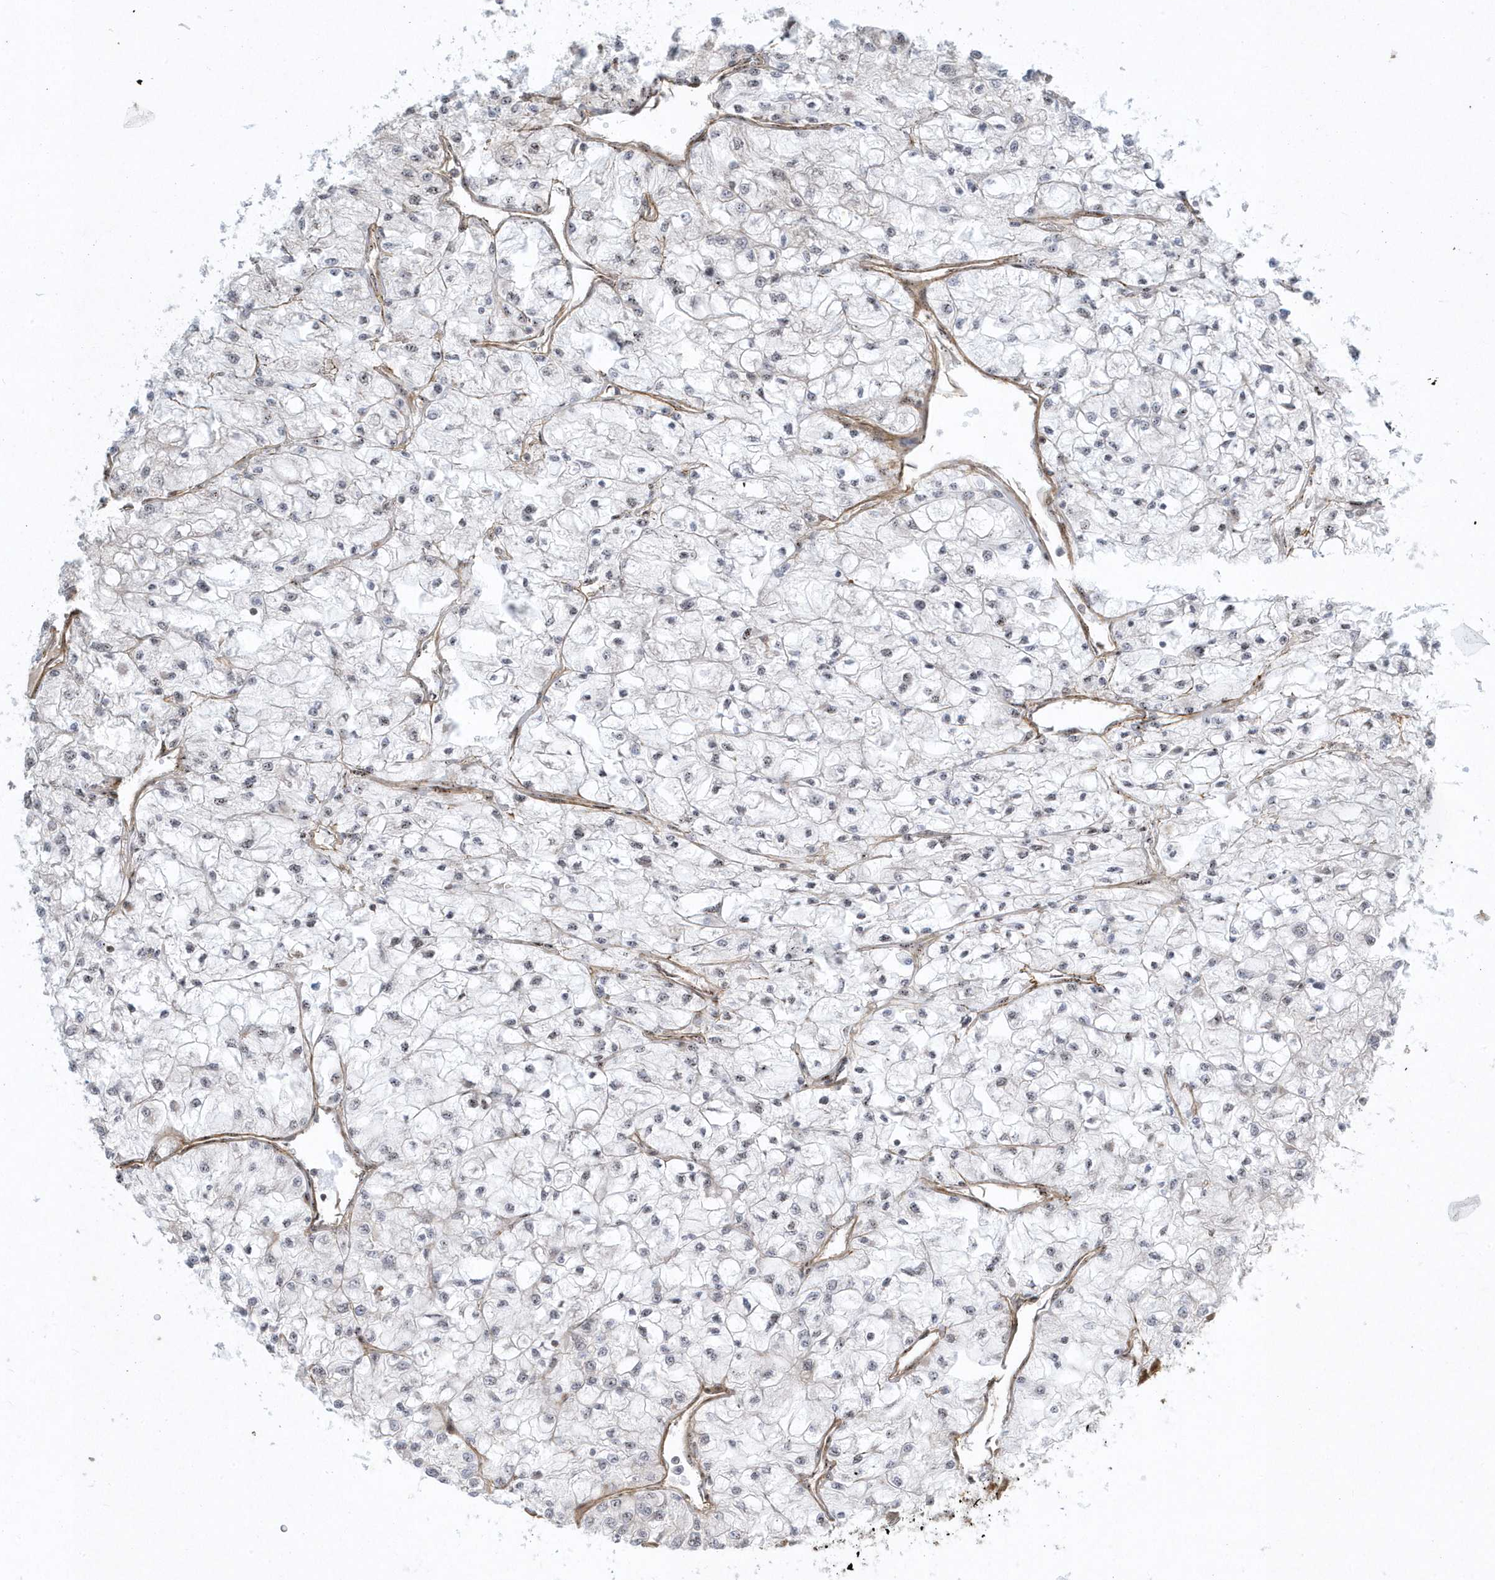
{"staining": {"intensity": "moderate", "quantity": "<25%", "location": "nuclear"}, "tissue": "renal cancer", "cell_type": "Tumor cells", "image_type": "cancer", "snomed": [{"axis": "morphology", "description": "Adenocarcinoma, NOS"}, {"axis": "topography", "description": "Kidney"}], "caption": "A histopathology image showing moderate nuclear expression in about <25% of tumor cells in renal cancer (adenocarcinoma), as visualized by brown immunohistochemical staining.", "gene": "MASP2", "patient": {"sex": "male", "age": 80}}